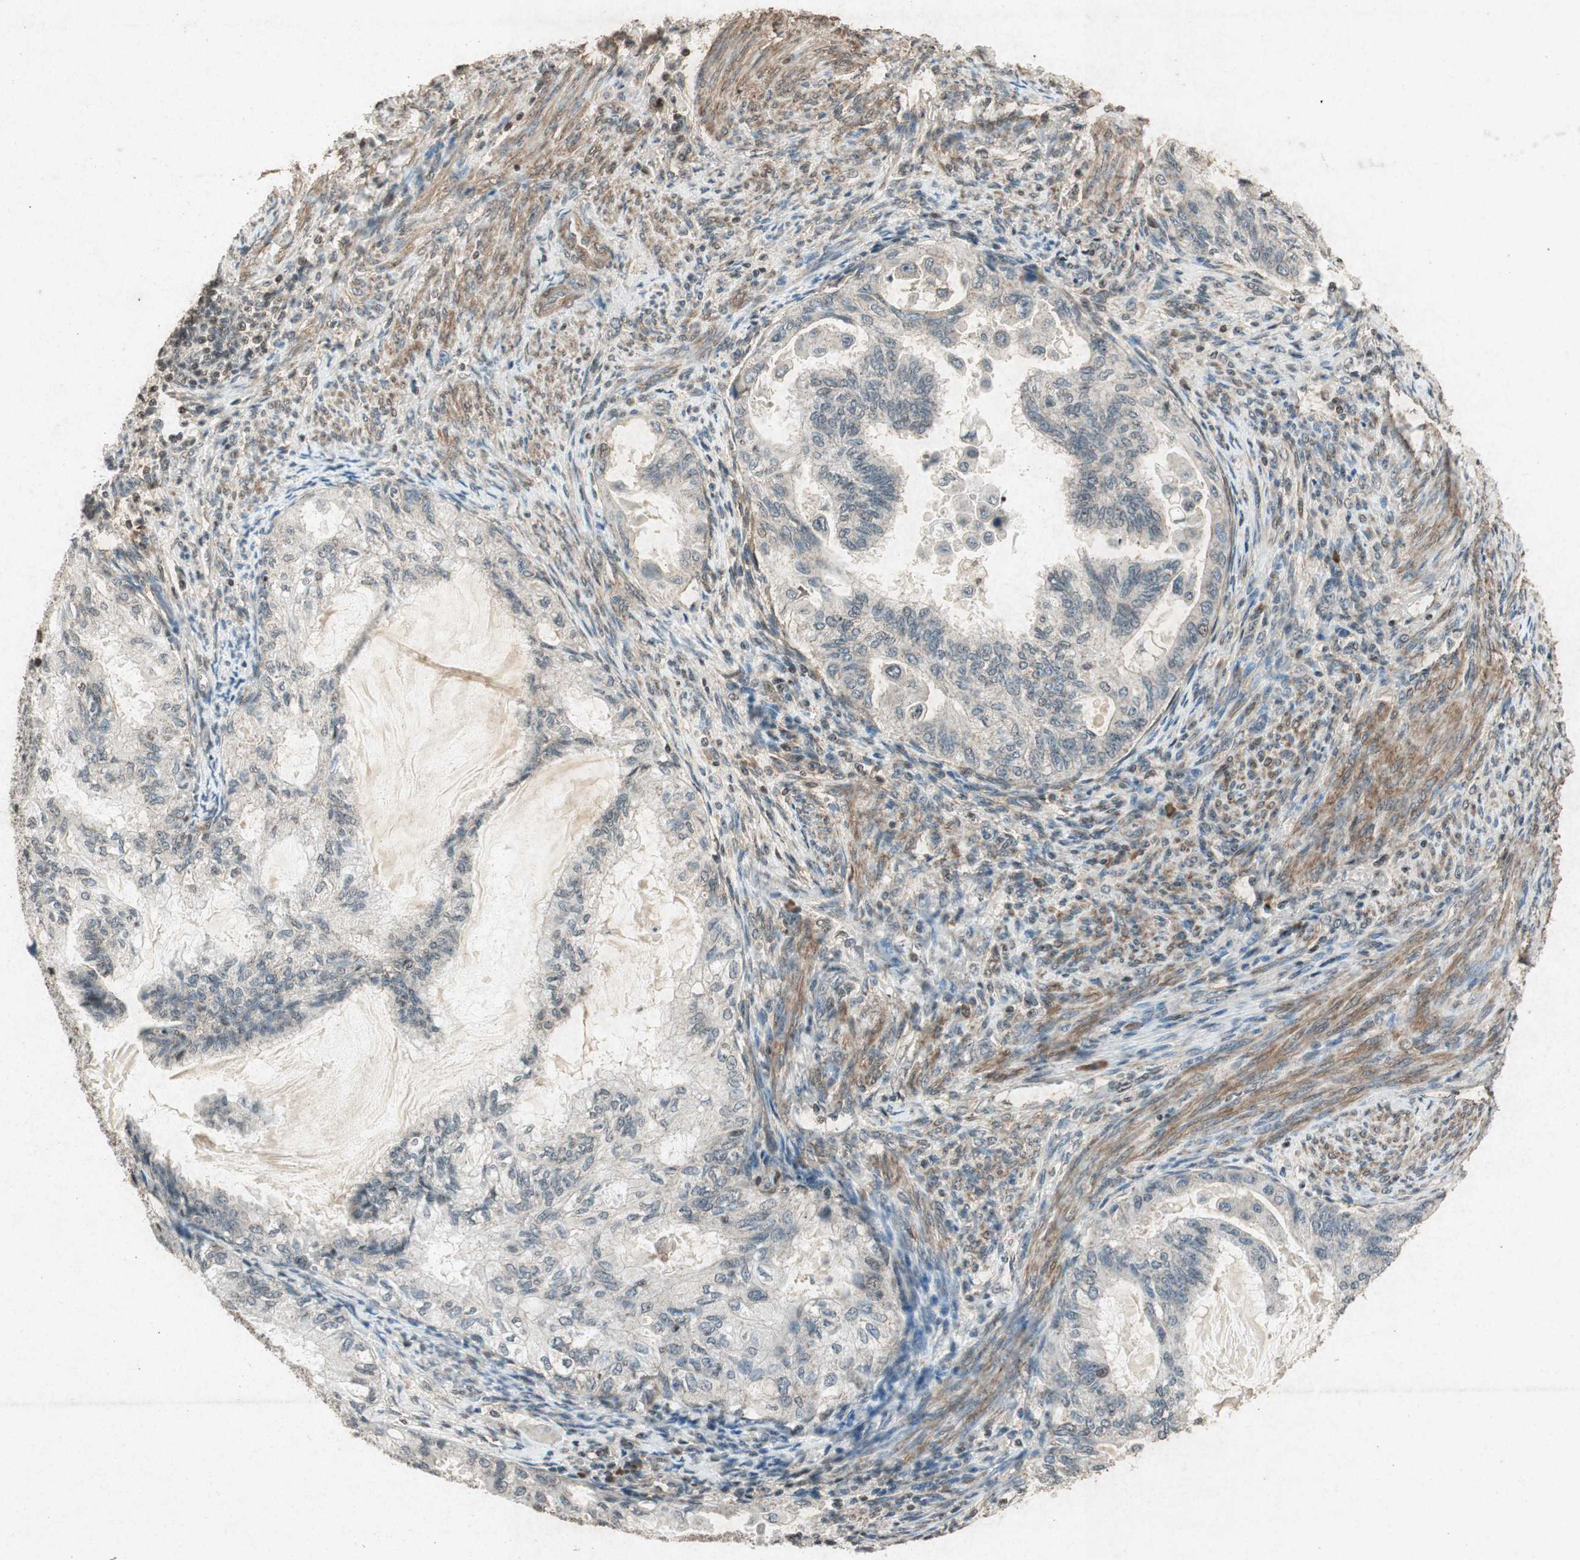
{"staining": {"intensity": "negative", "quantity": "none", "location": "none"}, "tissue": "cervical cancer", "cell_type": "Tumor cells", "image_type": "cancer", "snomed": [{"axis": "morphology", "description": "Normal tissue, NOS"}, {"axis": "morphology", "description": "Adenocarcinoma, NOS"}, {"axis": "topography", "description": "Cervix"}, {"axis": "topography", "description": "Endometrium"}], "caption": "Immunohistochemistry (IHC) histopathology image of neoplastic tissue: adenocarcinoma (cervical) stained with DAB exhibits no significant protein staining in tumor cells.", "gene": "PRKG1", "patient": {"sex": "female", "age": 86}}